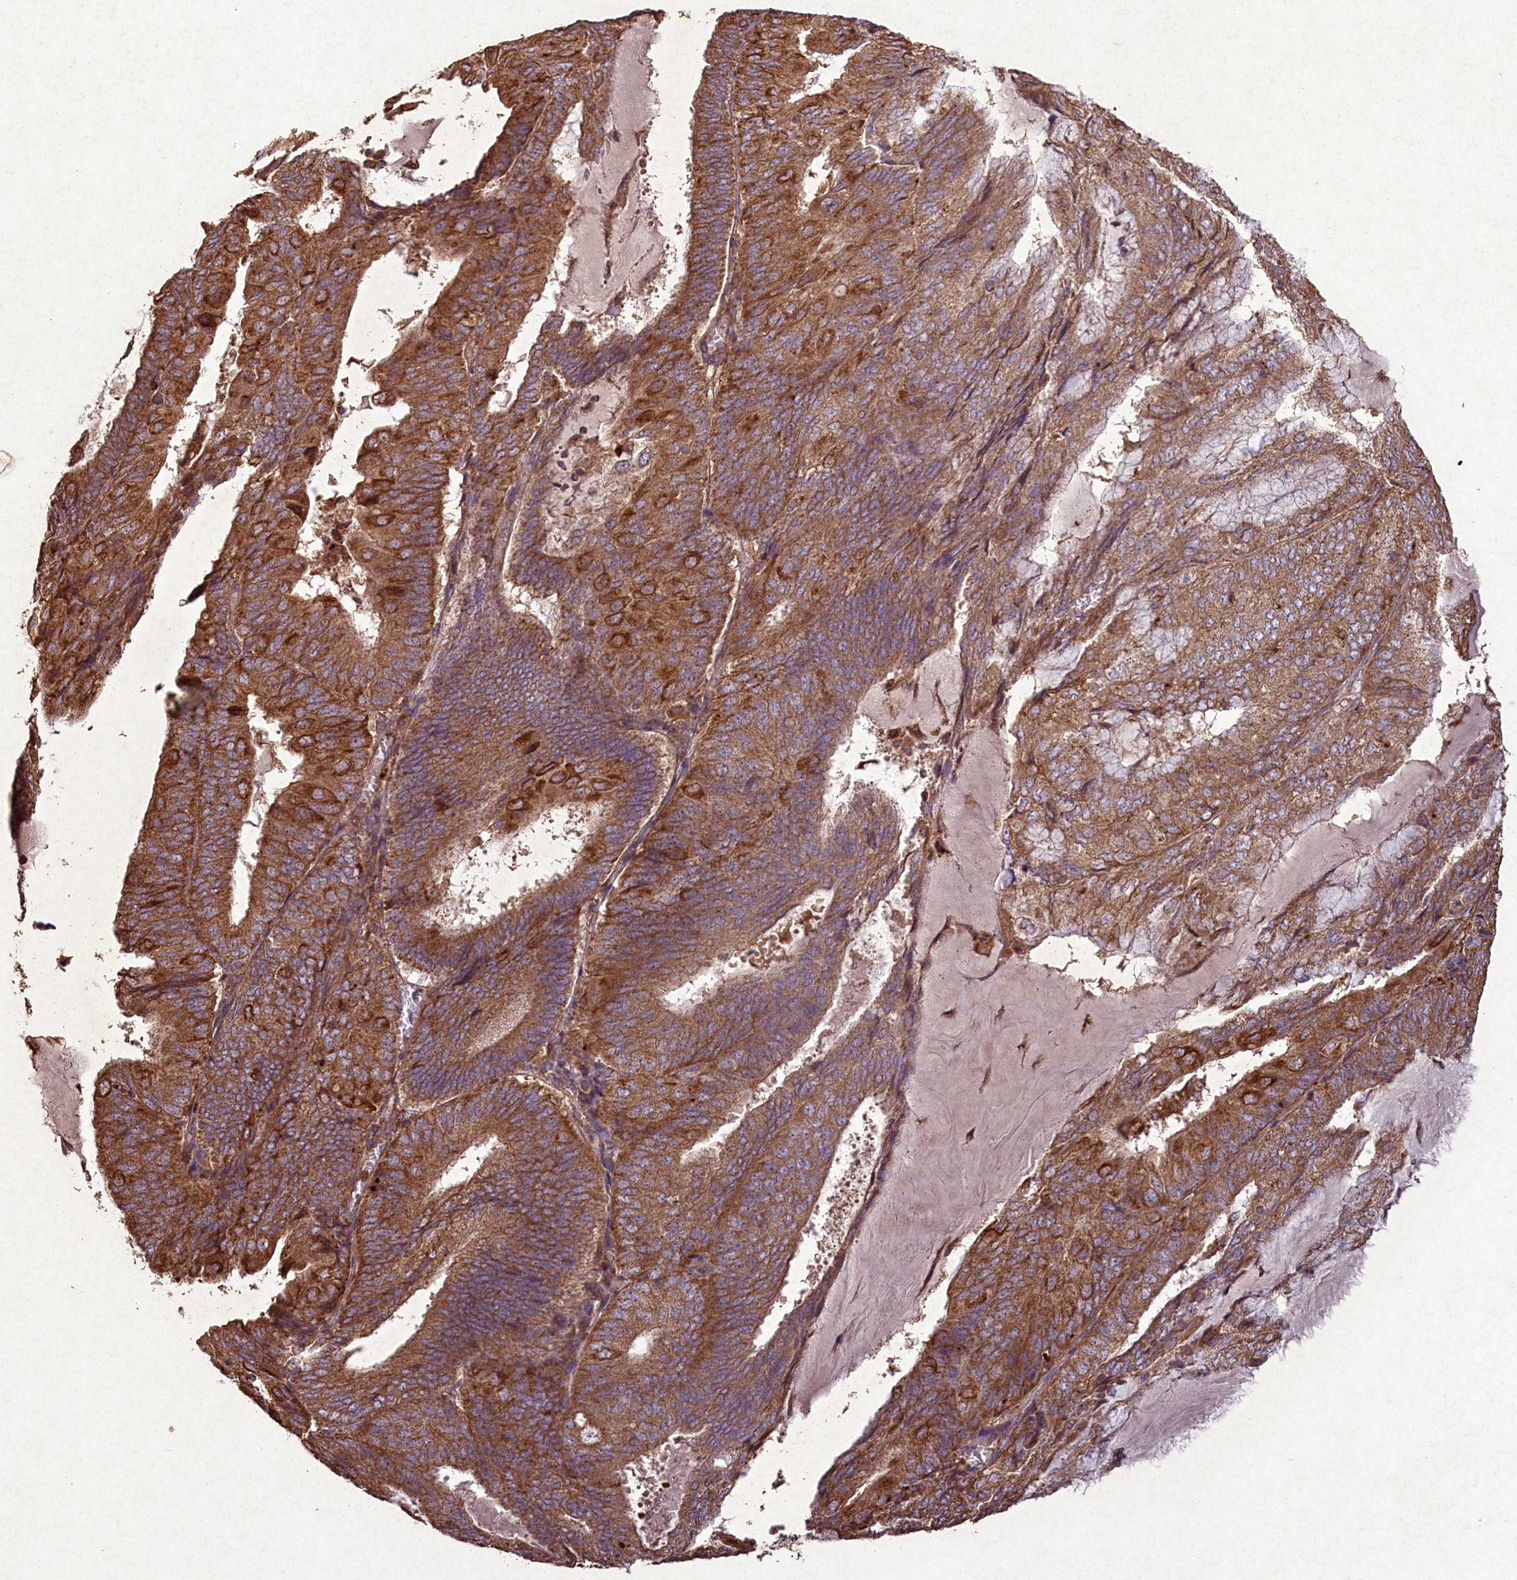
{"staining": {"intensity": "moderate", "quantity": ">75%", "location": "cytoplasmic/membranous"}, "tissue": "endometrial cancer", "cell_type": "Tumor cells", "image_type": "cancer", "snomed": [{"axis": "morphology", "description": "Adenocarcinoma, NOS"}, {"axis": "topography", "description": "Endometrium"}], "caption": "This histopathology image displays IHC staining of human endometrial adenocarcinoma, with medium moderate cytoplasmic/membranous staining in about >75% of tumor cells.", "gene": "CIAO2B", "patient": {"sex": "female", "age": 81}}